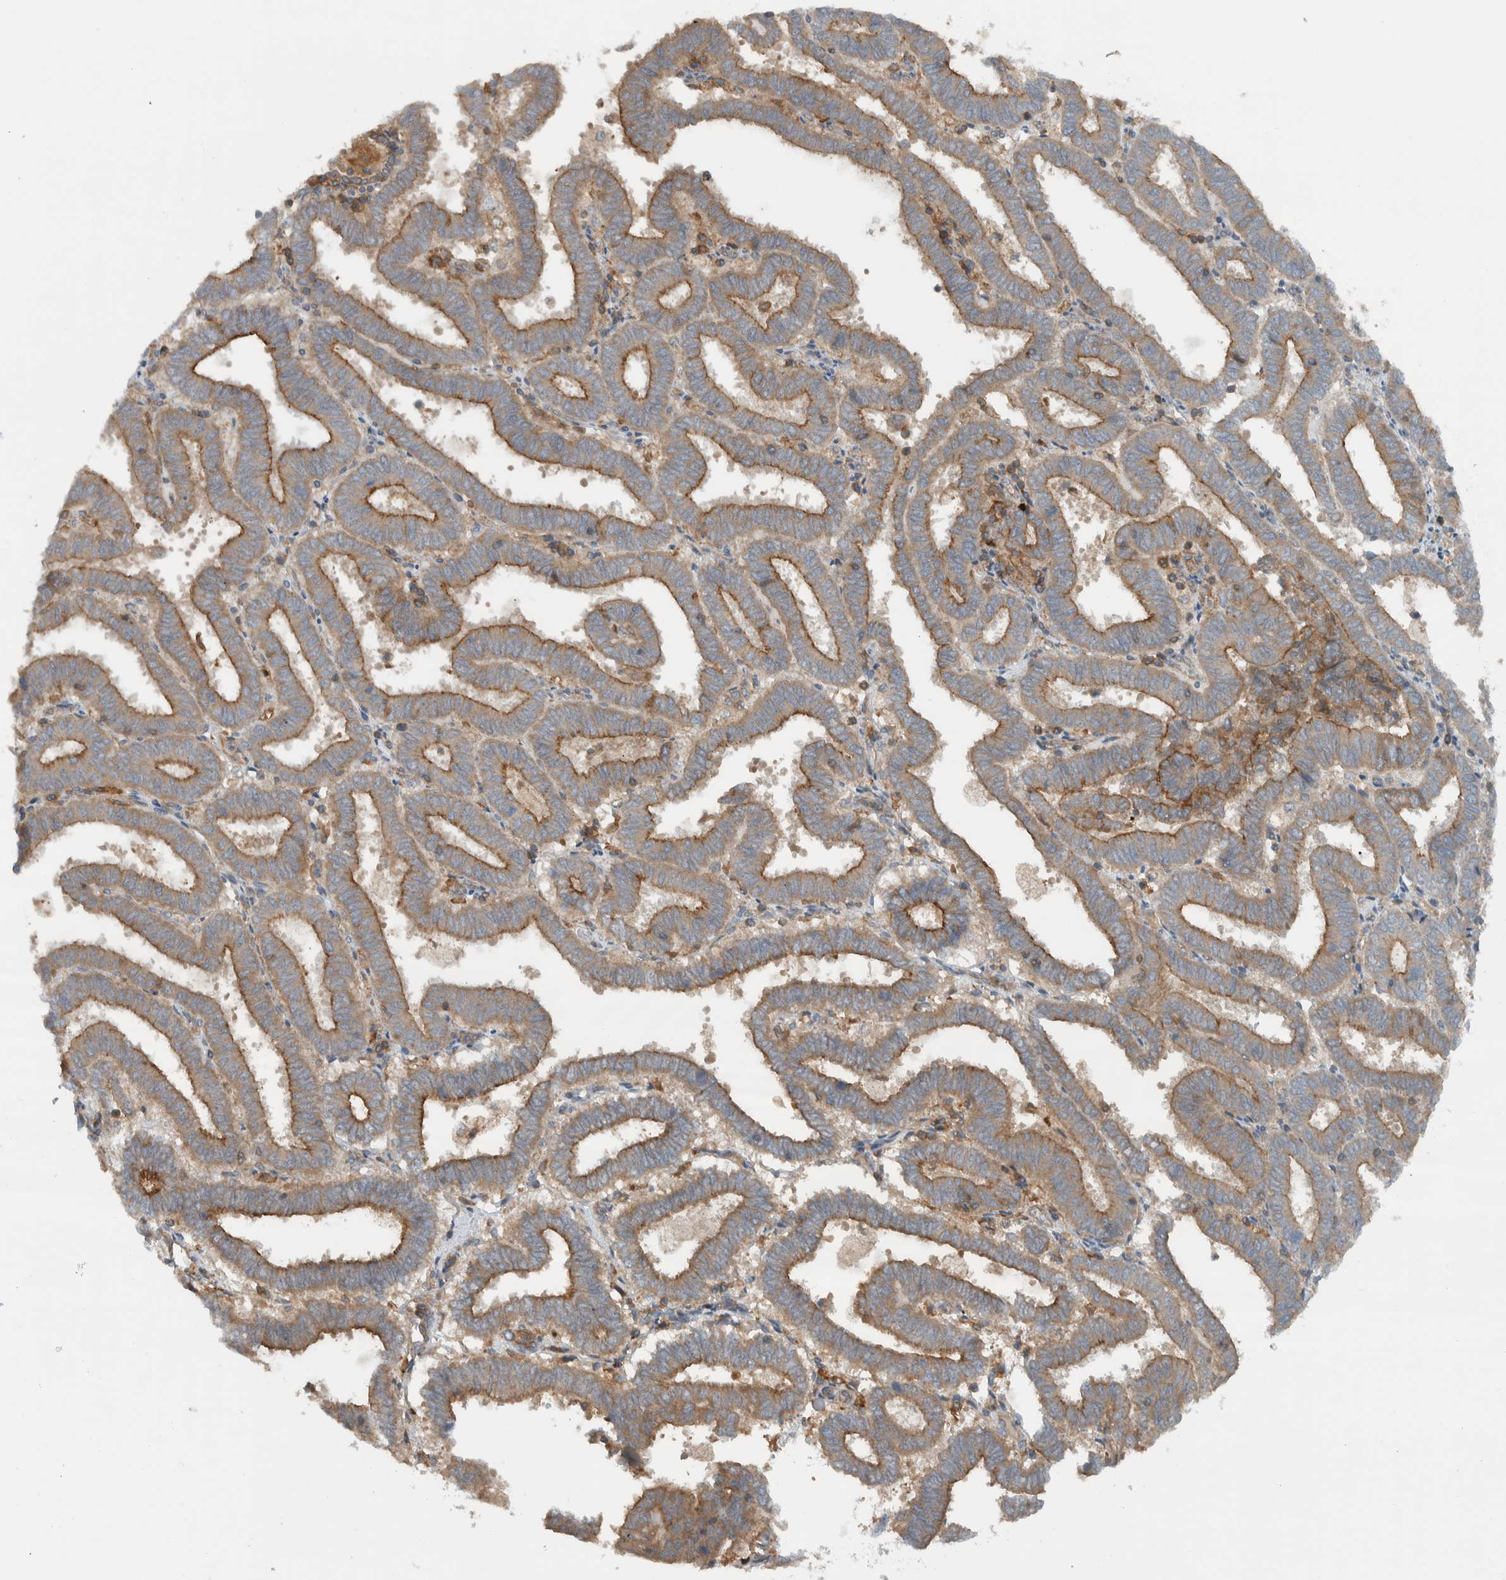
{"staining": {"intensity": "strong", "quantity": ">75%", "location": "cytoplasmic/membranous"}, "tissue": "endometrial cancer", "cell_type": "Tumor cells", "image_type": "cancer", "snomed": [{"axis": "morphology", "description": "Adenocarcinoma, NOS"}, {"axis": "topography", "description": "Uterus"}], "caption": "Immunohistochemical staining of endometrial cancer exhibits high levels of strong cytoplasmic/membranous staining in about >75% of tumor cells.", "gene": "MPRIP", "patient": {"sex": "female", "age": 83}}